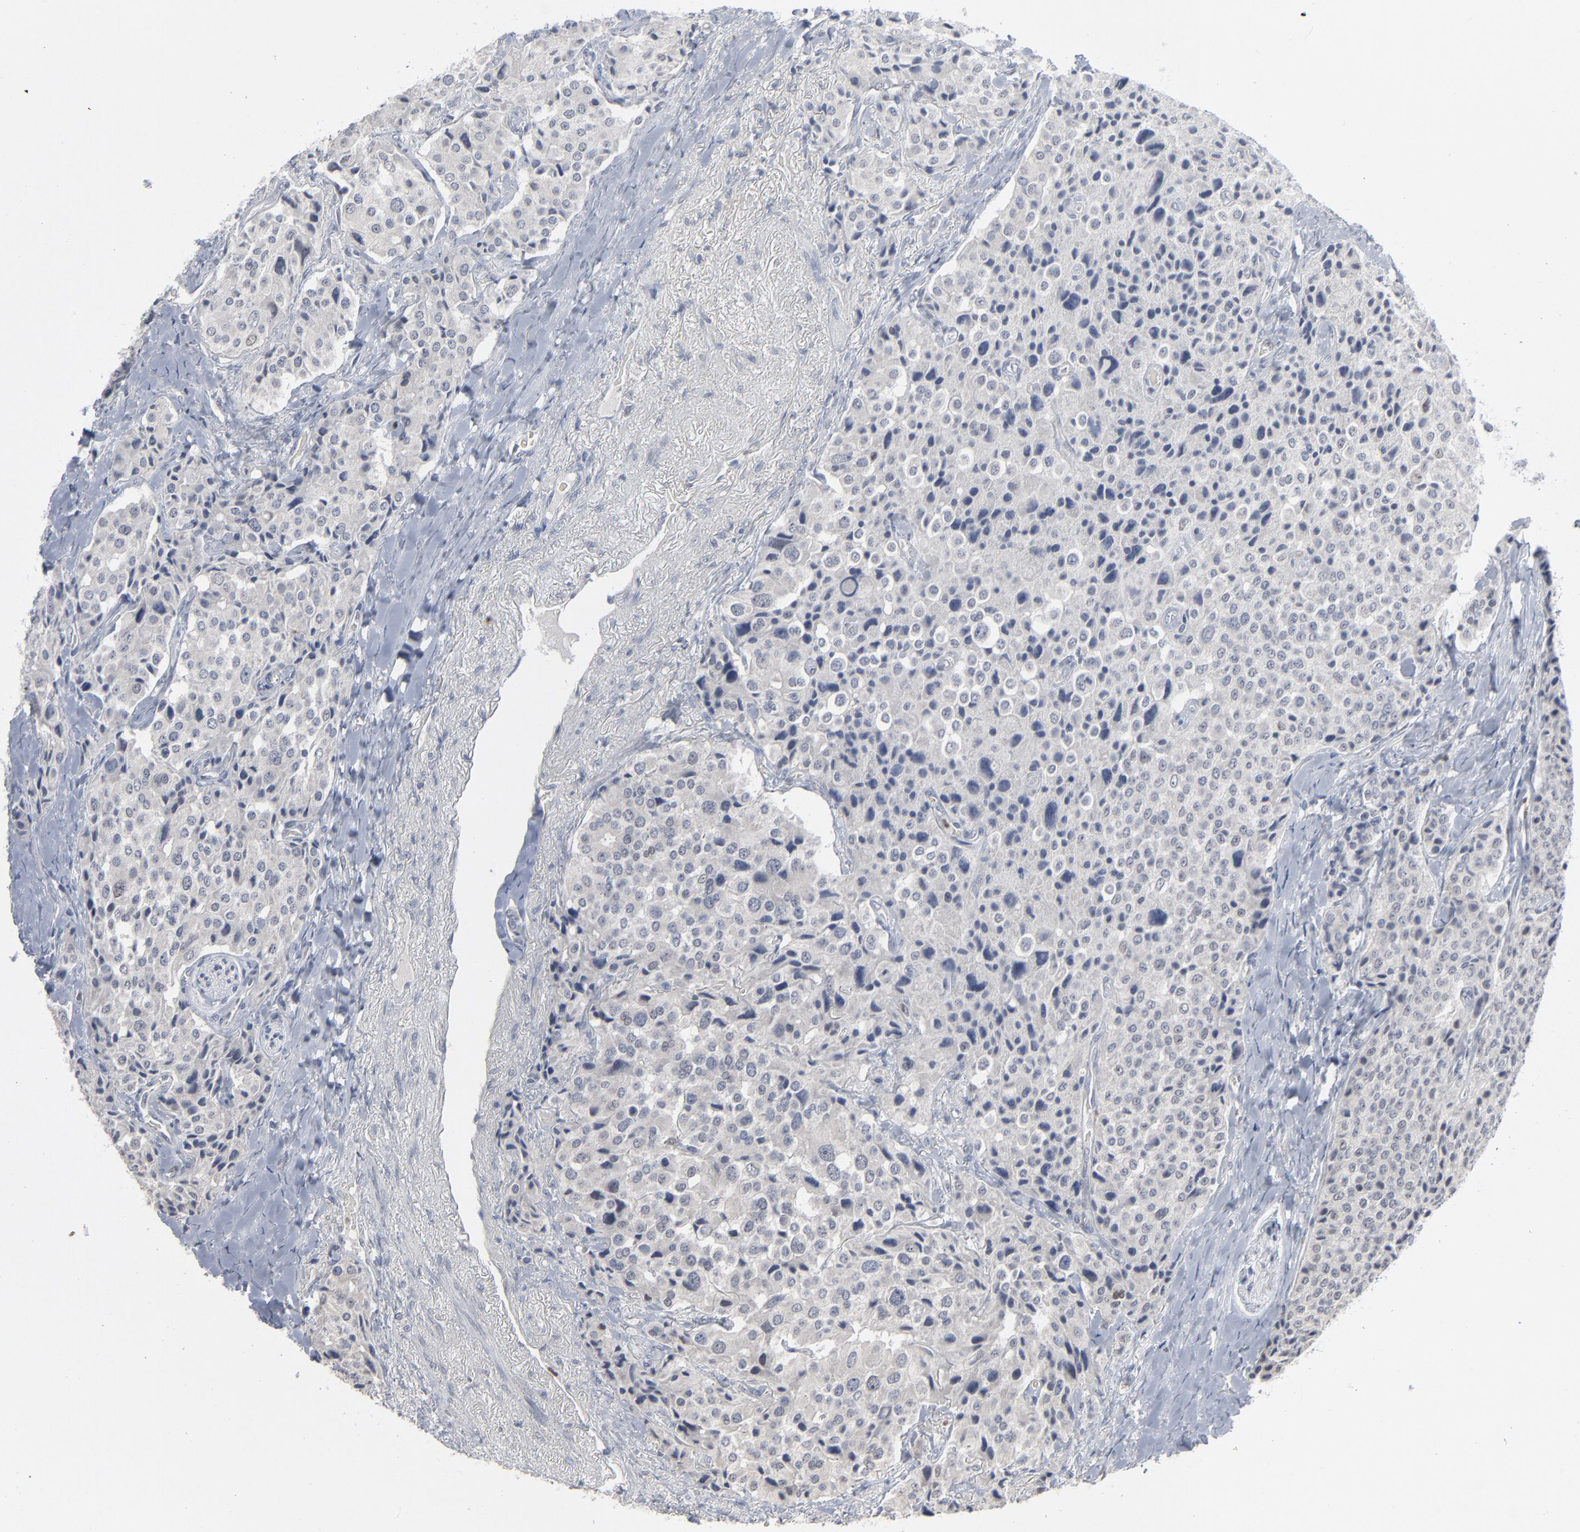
{"staining": {"intensity": "negative", "quantity": "none", "location": "none"}, "tissue": "carcinoid", "cell_type": "Tumor cells", "image_type": "cancer", "snomed": [{"axis": "morphology", "description": "Carcinoid, malignant, NOS"}, {"axis": "topography", "description": "Colon"}], "caption": "IHC photomicrograph of neoplastic tissue: carcinoid stained with DAB demonstrates no significant protein positivity in tumor cells.", "gene": "FOXN2", "patient": {"sex": "female", "age": 61}}